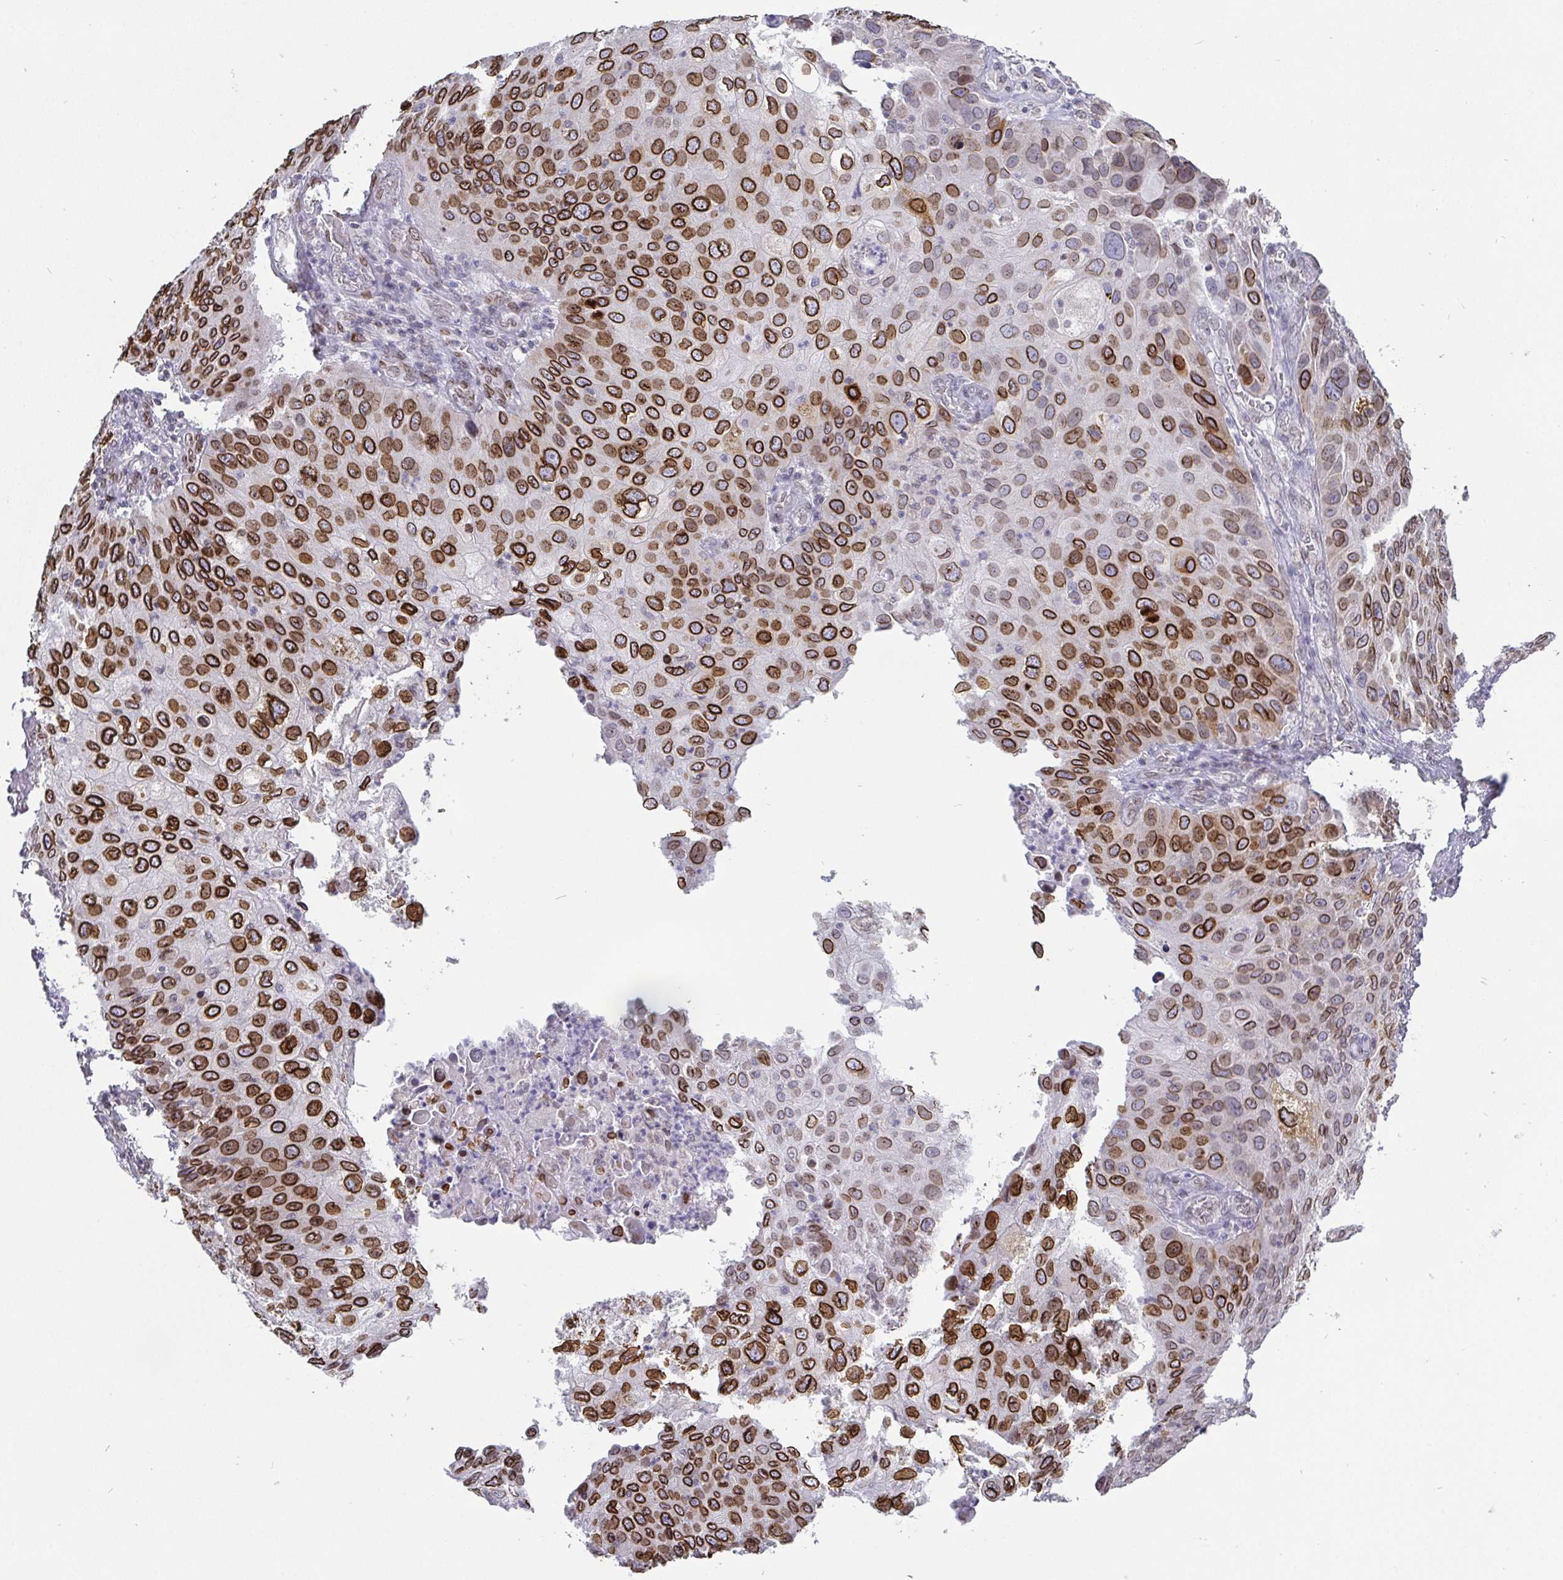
{"staining": {"intensity": "strong", "quantity": ">75%", "location": "cytoplasmic/membranous,nuclear"}, "tissue": "skin cancer", "cell_type": "Tumor cells", "image_type": "cancer", "snomed": [{"axis": "morphology", "description": "Squamous cell carcinoma, NOS"}, {"axis": "topography", "description": "Skin"}], "caption": "Immunohistochemical staining of squamous cell carcinoma (skin) demonstrates high levels of strong cytoplasmic/membranous and nuclear protein staining in approximately >75% of tumor cells. (Brightfield microscopy of DAB IHC at high magnification).", "gene": "EMD", "patient": {"sex": "male", "age": 87}}